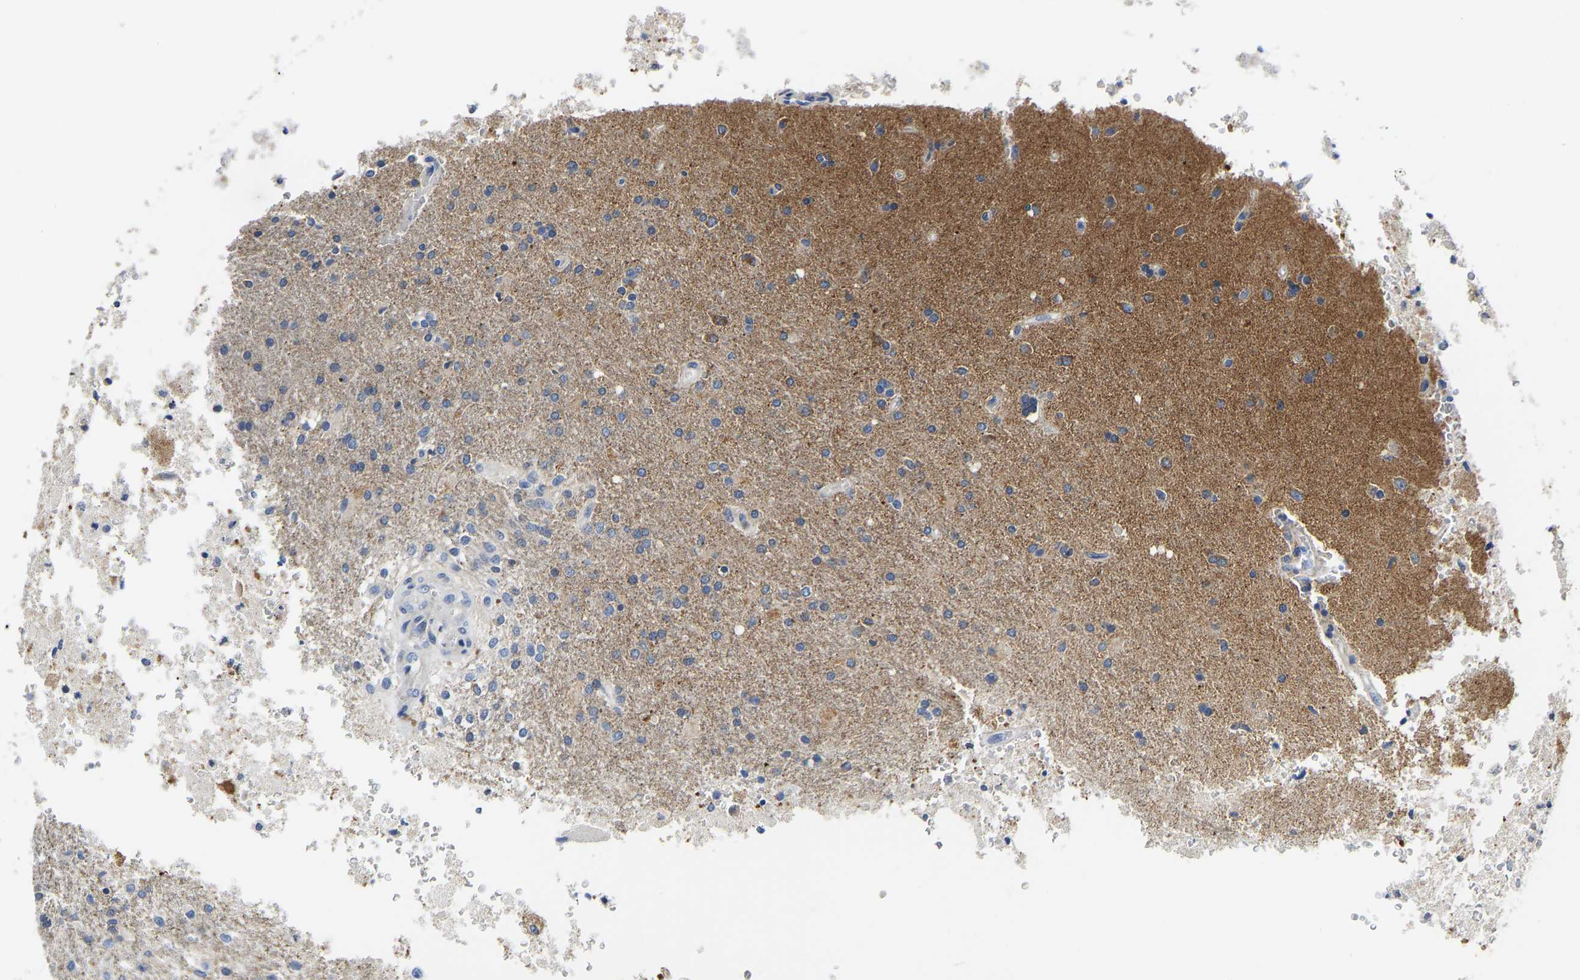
{"staining": {"intensity": "moderate", "quantity": "<25%", "location": "cytoplasmic/membranous"}, "tissue": "glioma", "cell_type": "Tumor cells", "image_type": "cancer", "snomed": [{"axis": "morphology", "description": "Normal tissue, NOS"}, {"axis": "morphology", "description": "Glioma, malignant, High grade"}, {"axis": "topography", "description": "Cerebral cortex"}], "caption": "Tumor cells exhibit low levels of moderate cytoplasmic/membranous staining in approximately <25% of cells in human glioma. (DAB = brown stain, brightfield microscopy at high magnification).", "gene": "ATP6V1E1", "patient": {"sex": "male", "age": 77}}